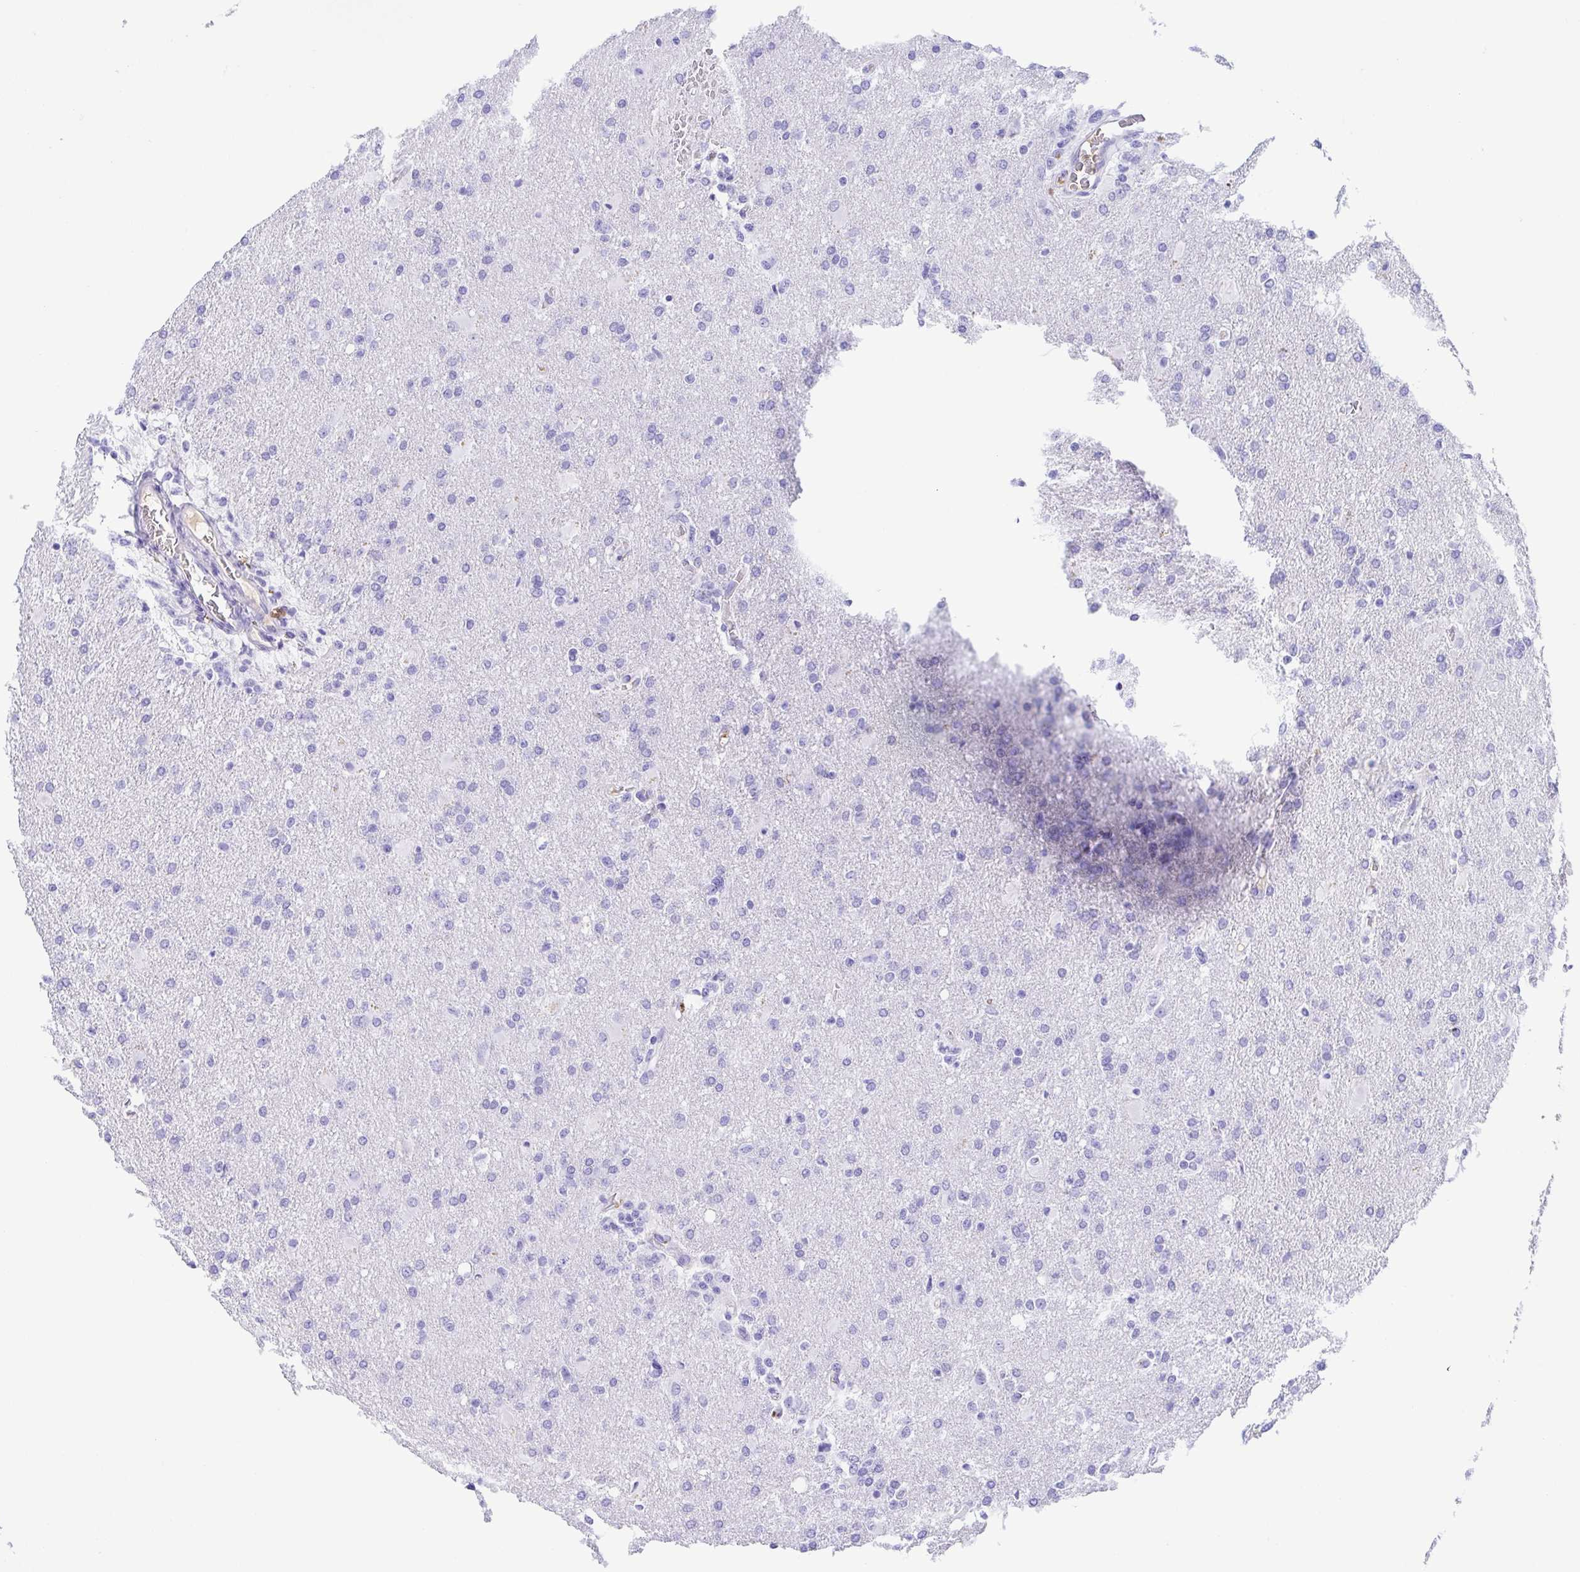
{"staining": {"intensity": "negative", "quantity": "none", "location": "none"}, "tissue": "glioma", "cell_type": "Tumor cells", "image_type": "cancer", "snomed": [{"axis": "morphology", "description": "Glioma, malignant, High grade"}, {"axis": "topography", "description": "Brain"}], "caption": "The immunohistochemistry (IHC) photomicrograph has no significant expression in tumor cells of glioma tissue.", "gene": "GKN1", "patient": {"sex": "male", "age": 68}}